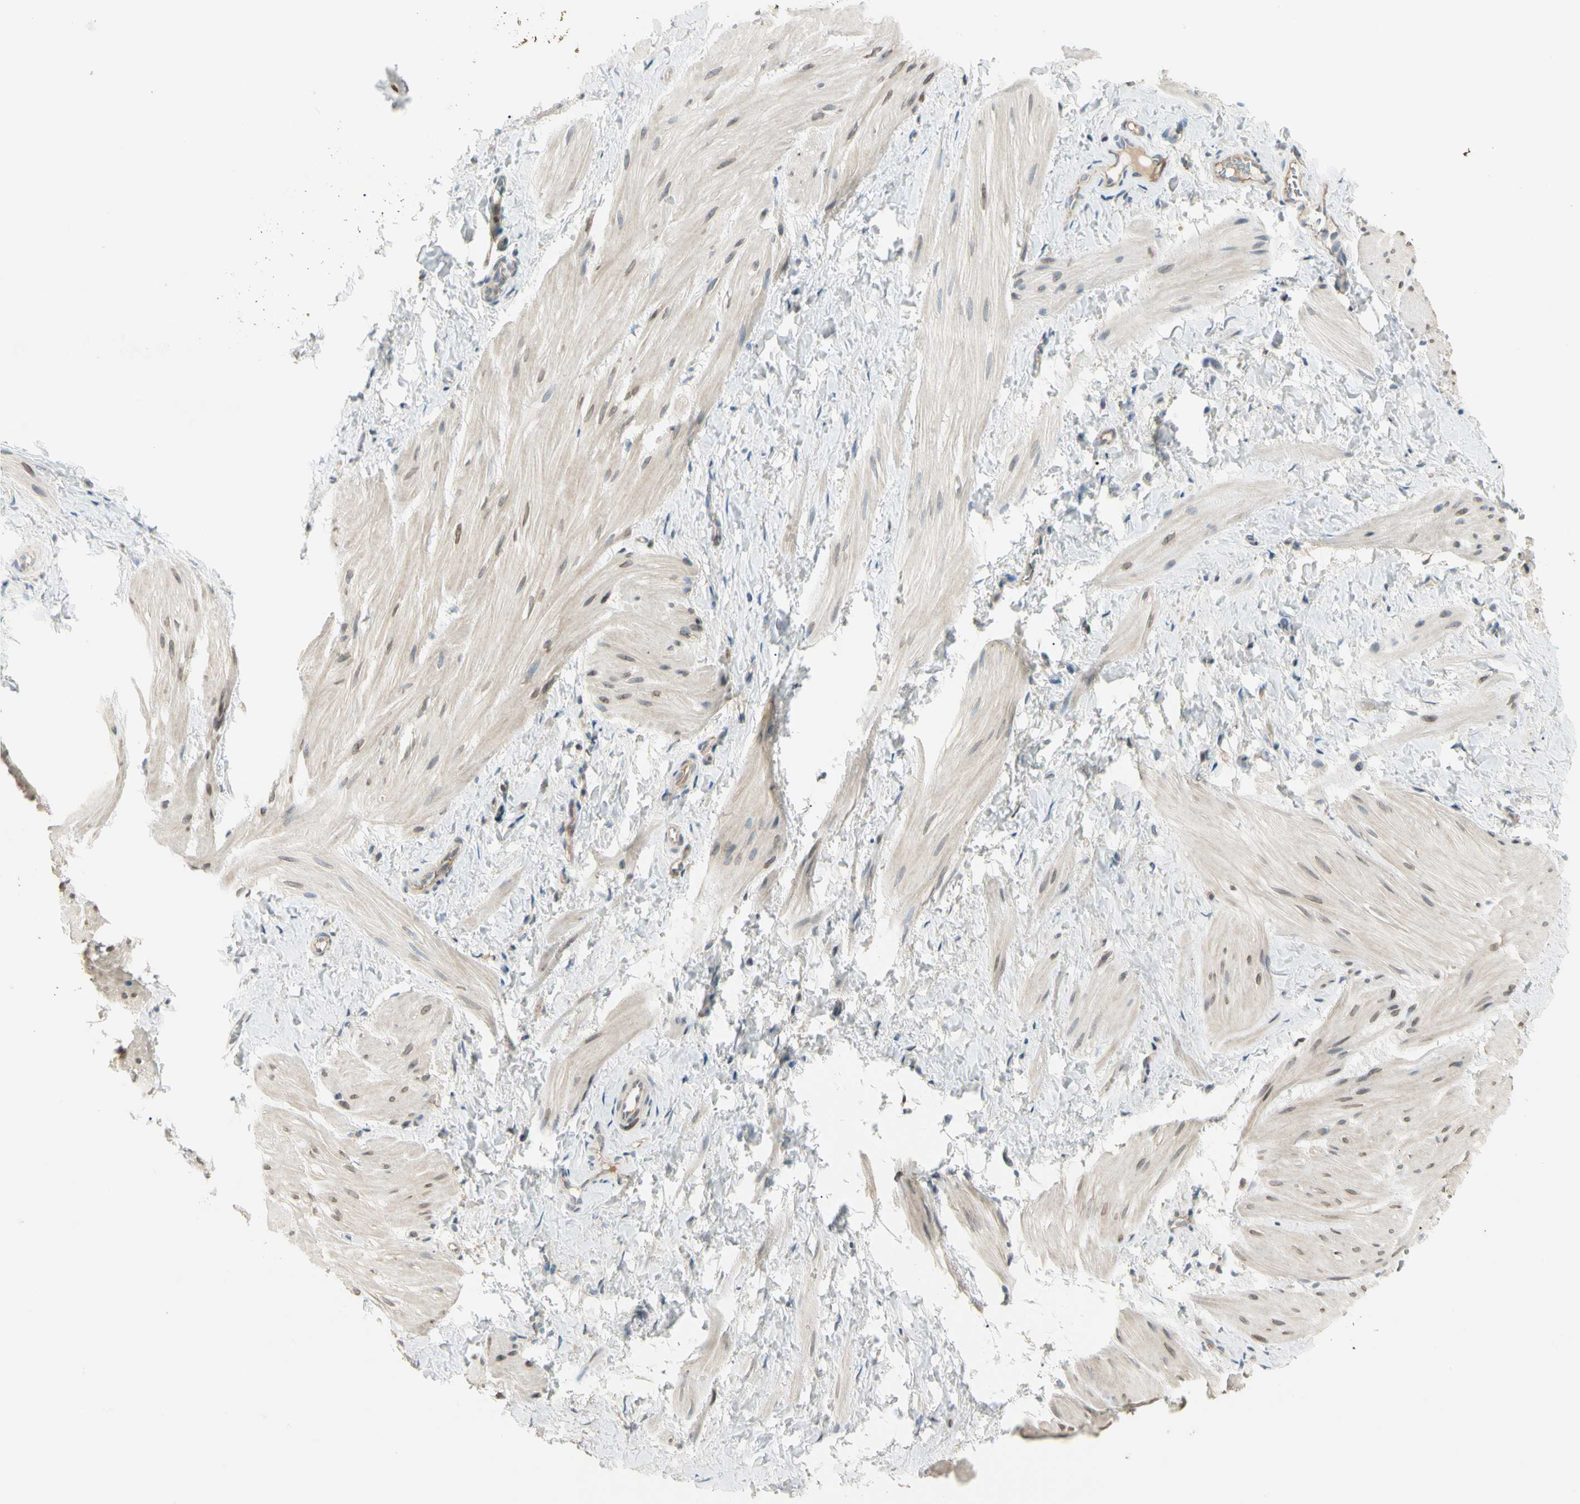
{"staining": {"intensity": "weak", "quantity": "<25%", "location": "cytoplasmic/membranous"}, "tissue": "smooth muscle", "cell_type": "Smooth muscle cells", "image_type": "normal", "snomed": [{"axis": "morphology", "description": "Normal tissue, NOS"}, {"axis": "topography", "description": "Smooth muscle"}], "caption": "High magnification brightfield microscopy of benign smooth muscle stained with DAB (brown) and counterstained with hematoxylin (blue): smooth muscle cells show no significant staining. (DAB immunohistochemistry (IHC), high magnification).", "gene": "P3H2", "patient": {"sex": "male", "age": 16}}